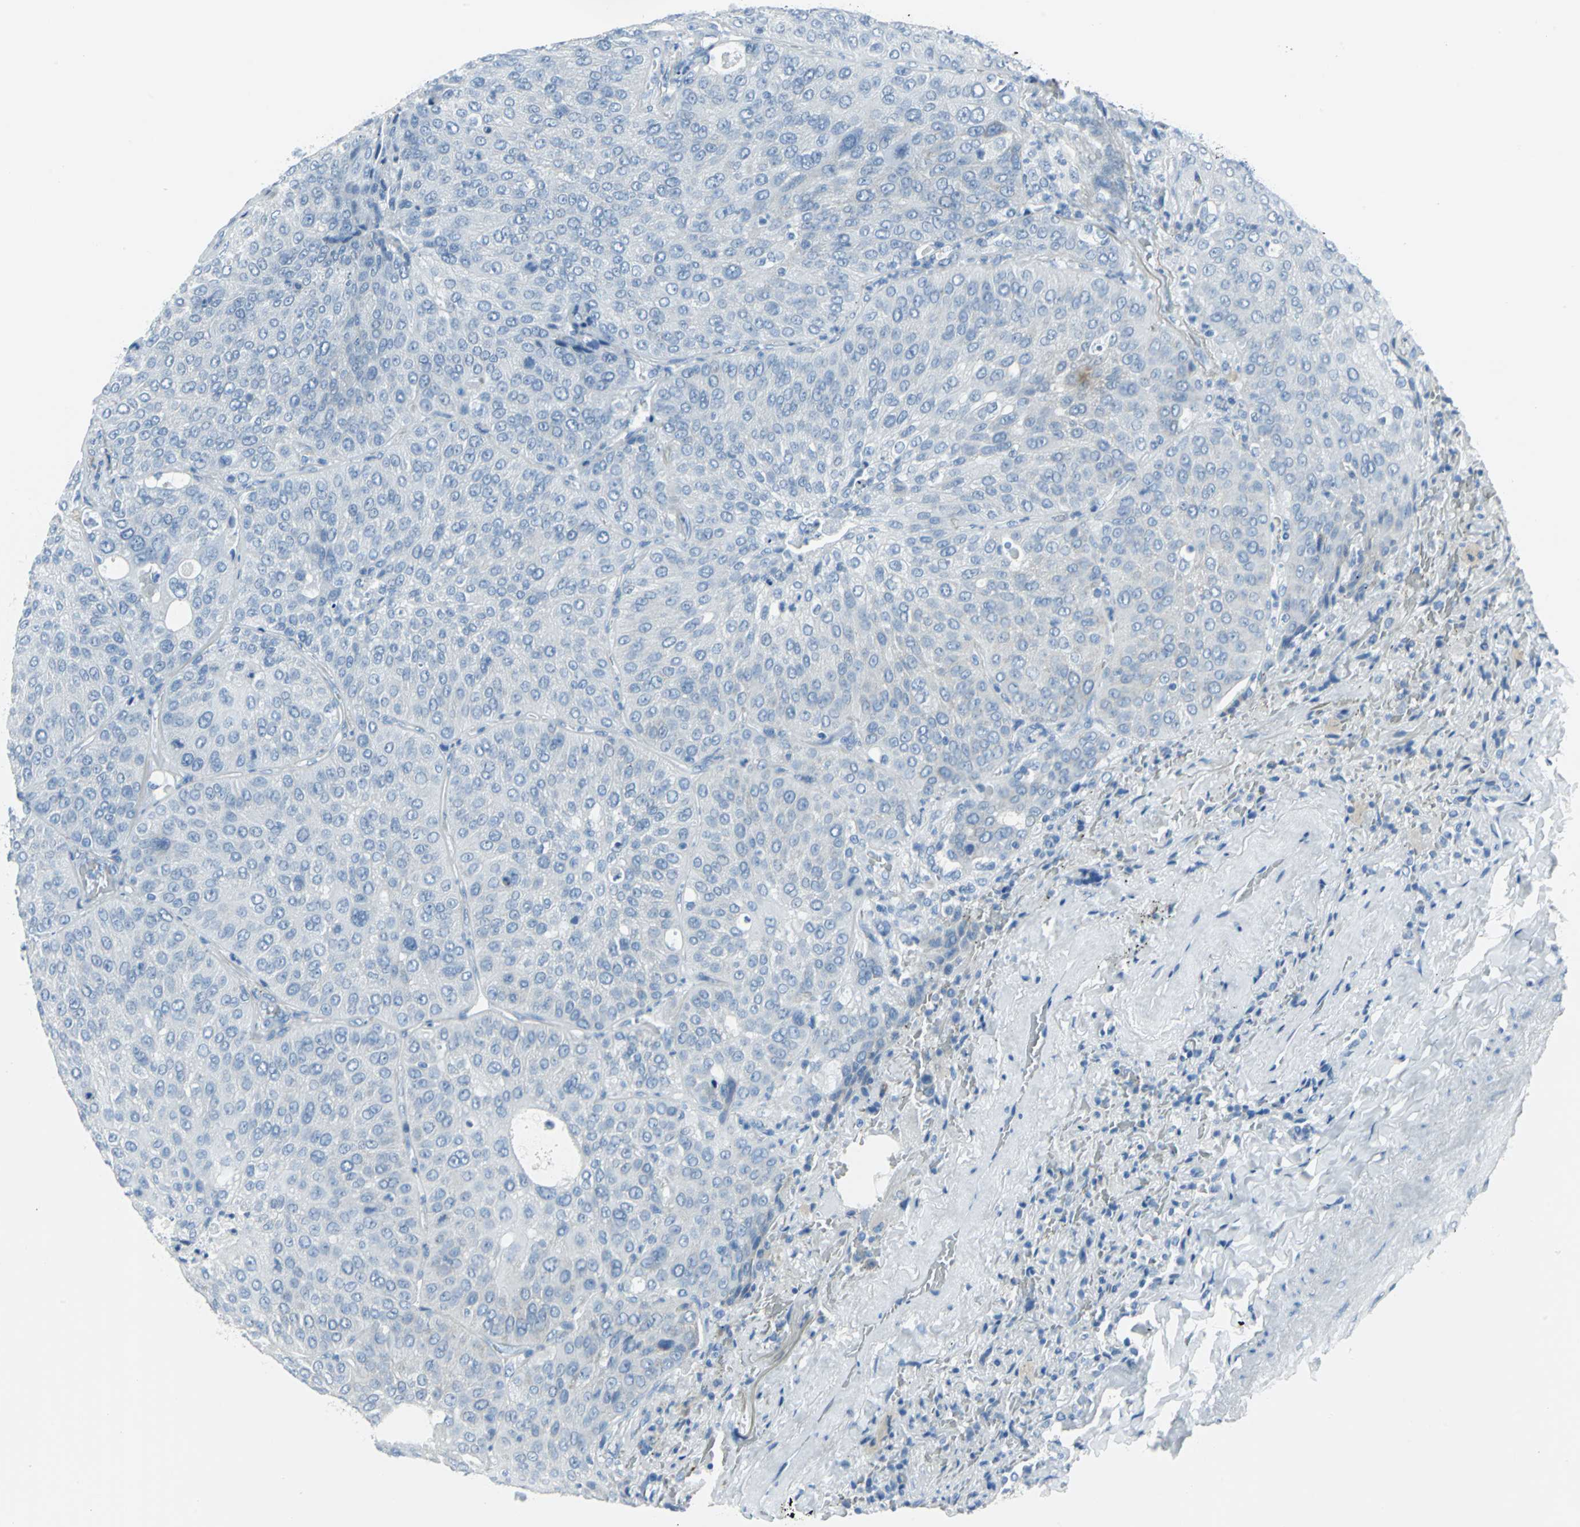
{"staining": {"intensity": "negative", "quantity": "none", "location": "none"}, "tissue": "lung cancer", "cell_type": "Tumor cells", "image_type": "cancer", "snomed": [{"axis": "morphology", "description": "Squamous cell carcinoma, NOS"}, {"axis": "topography", "description": "Lung"}], "caption": "Lung squamous cell carcinoma was stained to show a protein in brown. There is no significant staining in tumor cells.", "gene": "DNAI2", "patient": {"sex": "male", "age": 54}}